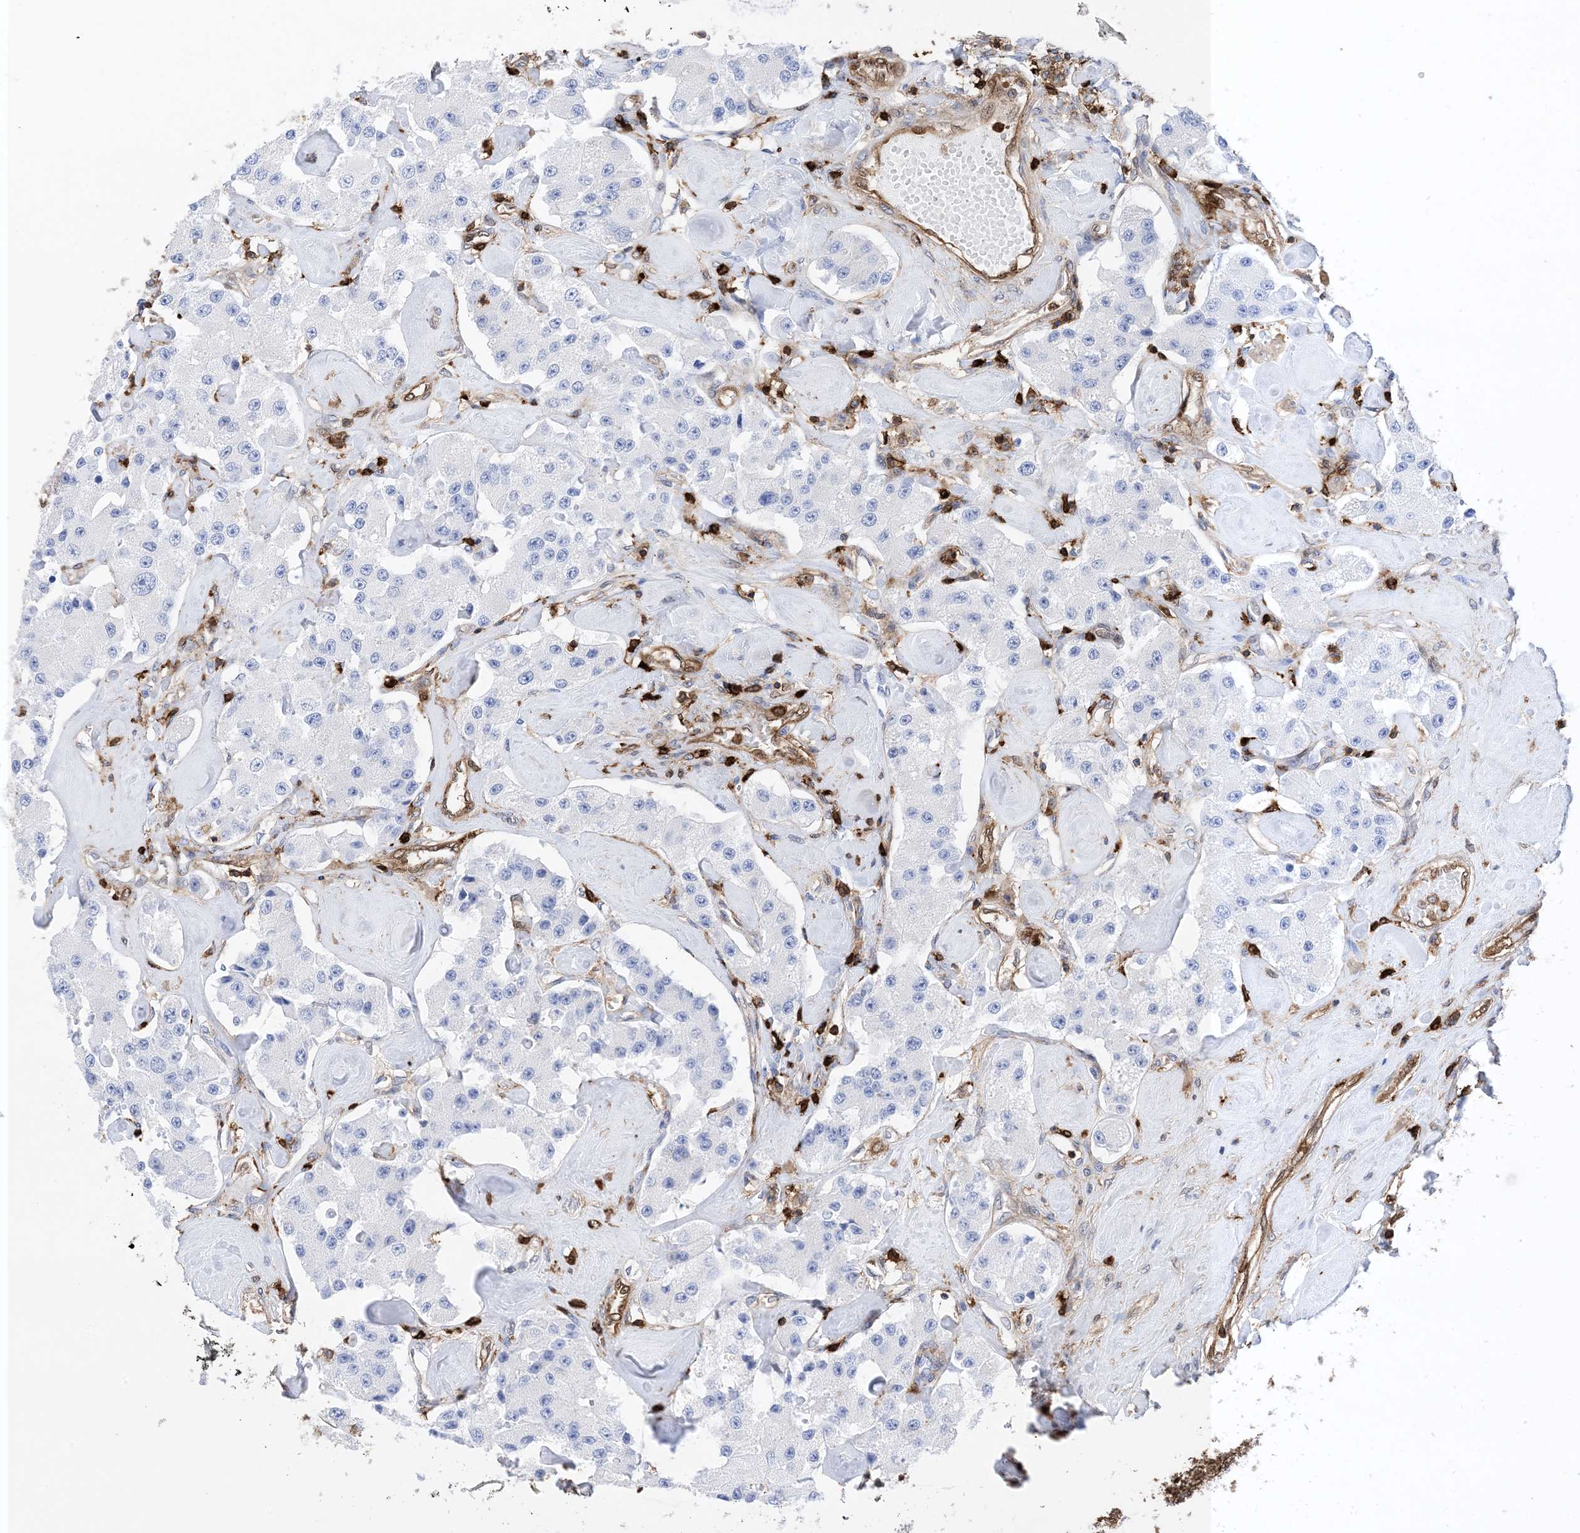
{"staining": {"intensity": "negative", "quantity": "none", "location": "none"}, "tissue": "carcinoid", "cell_type": "Tumor cells", "image_type": "cancer", "snomed": [{"axis": "morphology", "description": "Carcinoid, malignant, NOS"}, {"axis": "topography", "description": "Pancreas"}], "caption": "DAB immunohistochemical staining of carcinoid (malignant) reveals no significant staining in tumor cells.", "gene": "ANXA1", "patient": {"sex": "male", "age": 41}}